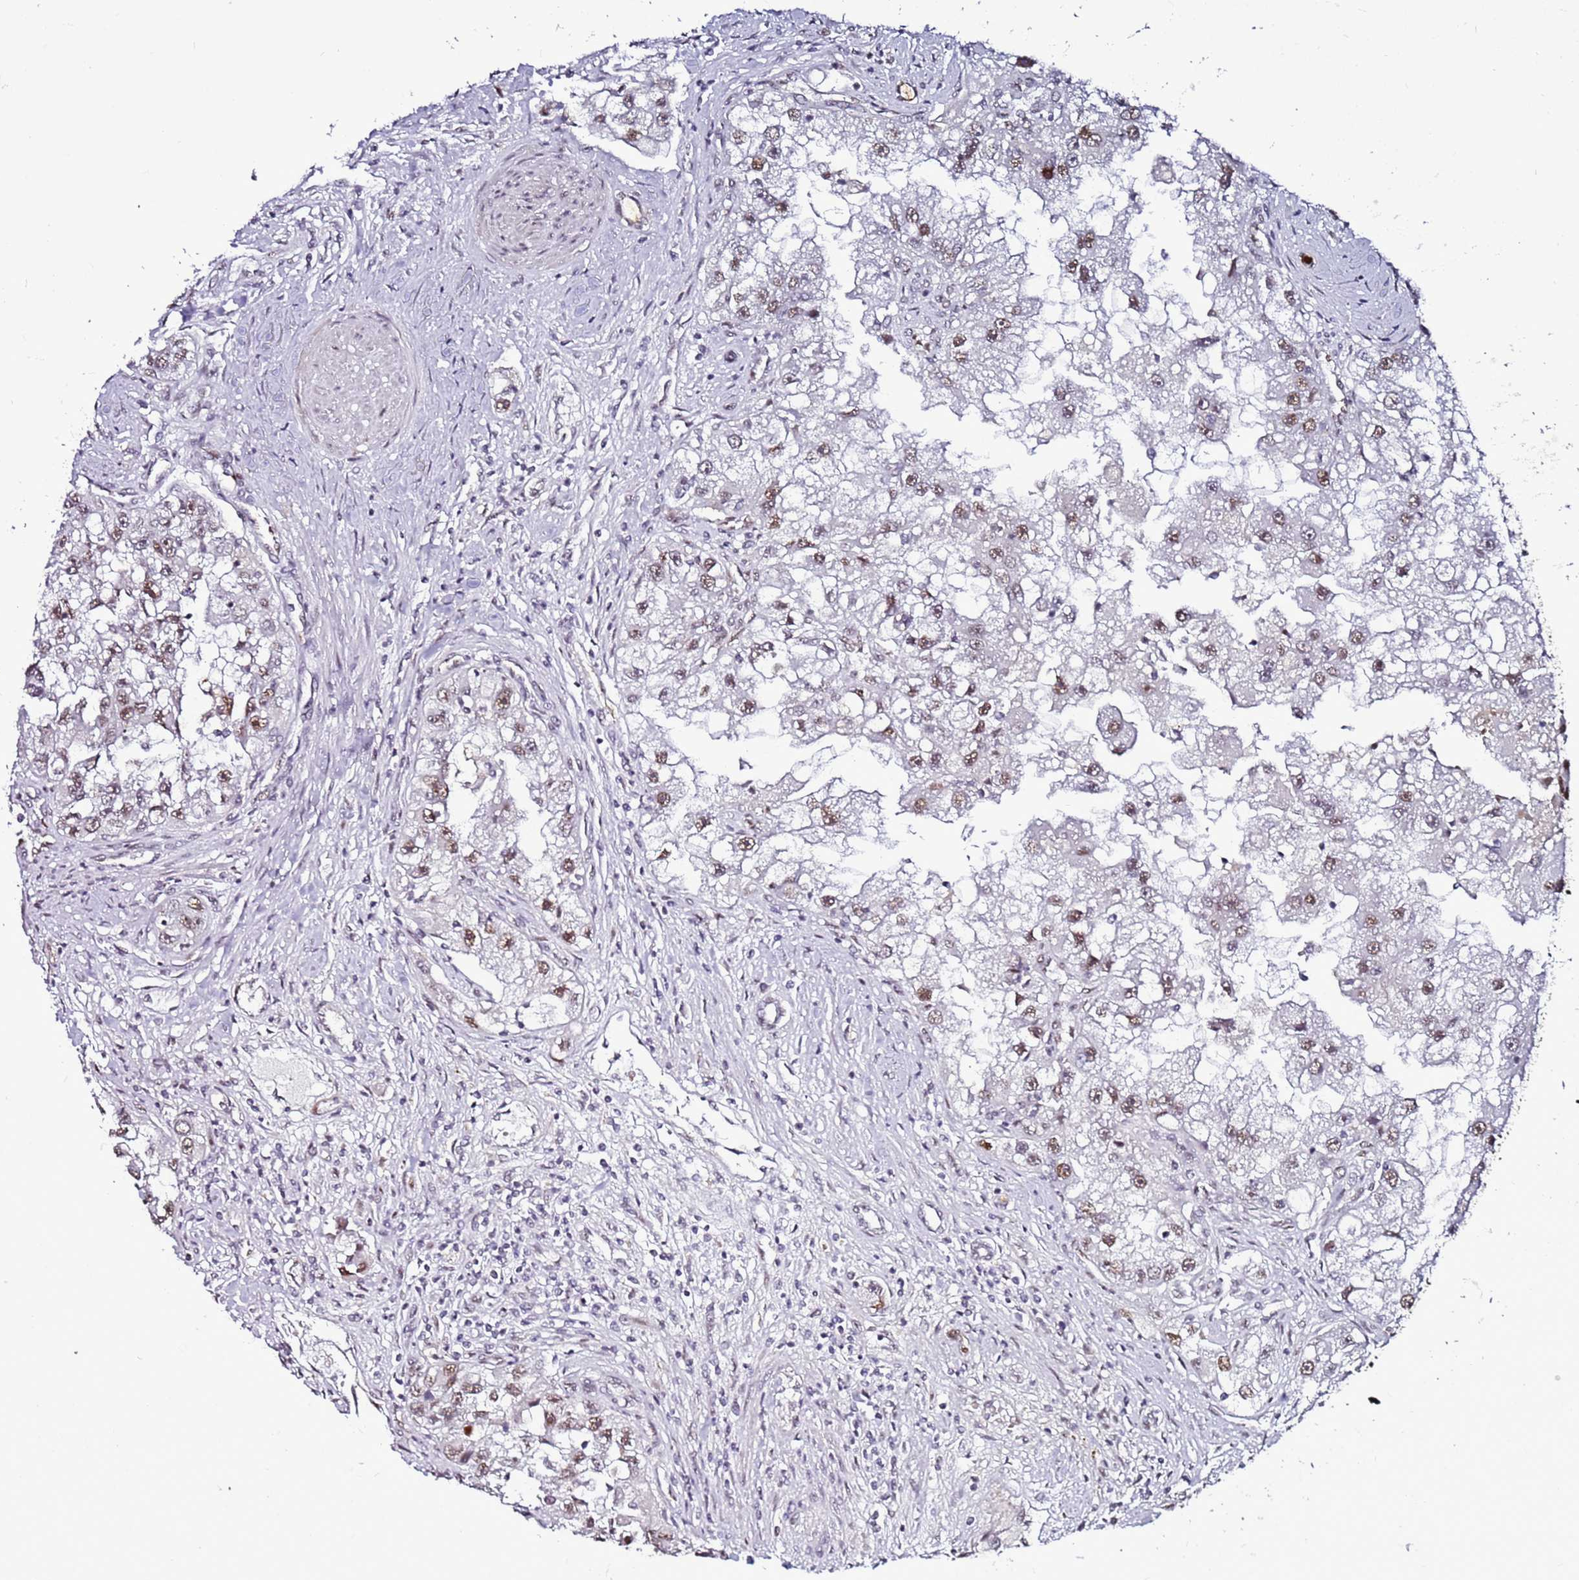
{"staining": {"intensity": "moderate", "quantity": "25%-75%", "location": "nuclear"}, "tissue": "renal cancer", "cell_type": "Tumor cells", "image_type": "cancer", "snomed": [{"axis": "morphology", "description": "Adenocarcinoma, NOS"}, {"axis": "topography", "description": "Kidney"}], "caption": "Moderate nuclear protein positivity is present in about 25%-75% of tumor cells in renal cancer (adenocarcinoma). The staining was performed using DAB (3,3'-diaminobenzidine) to visualize the protein expression in brown, while the nuclei were stained in blue with hematoxylin (Magnification: 20x).", "gene": "PSMA7", "patient": {"sex": "male", "age": 63}}